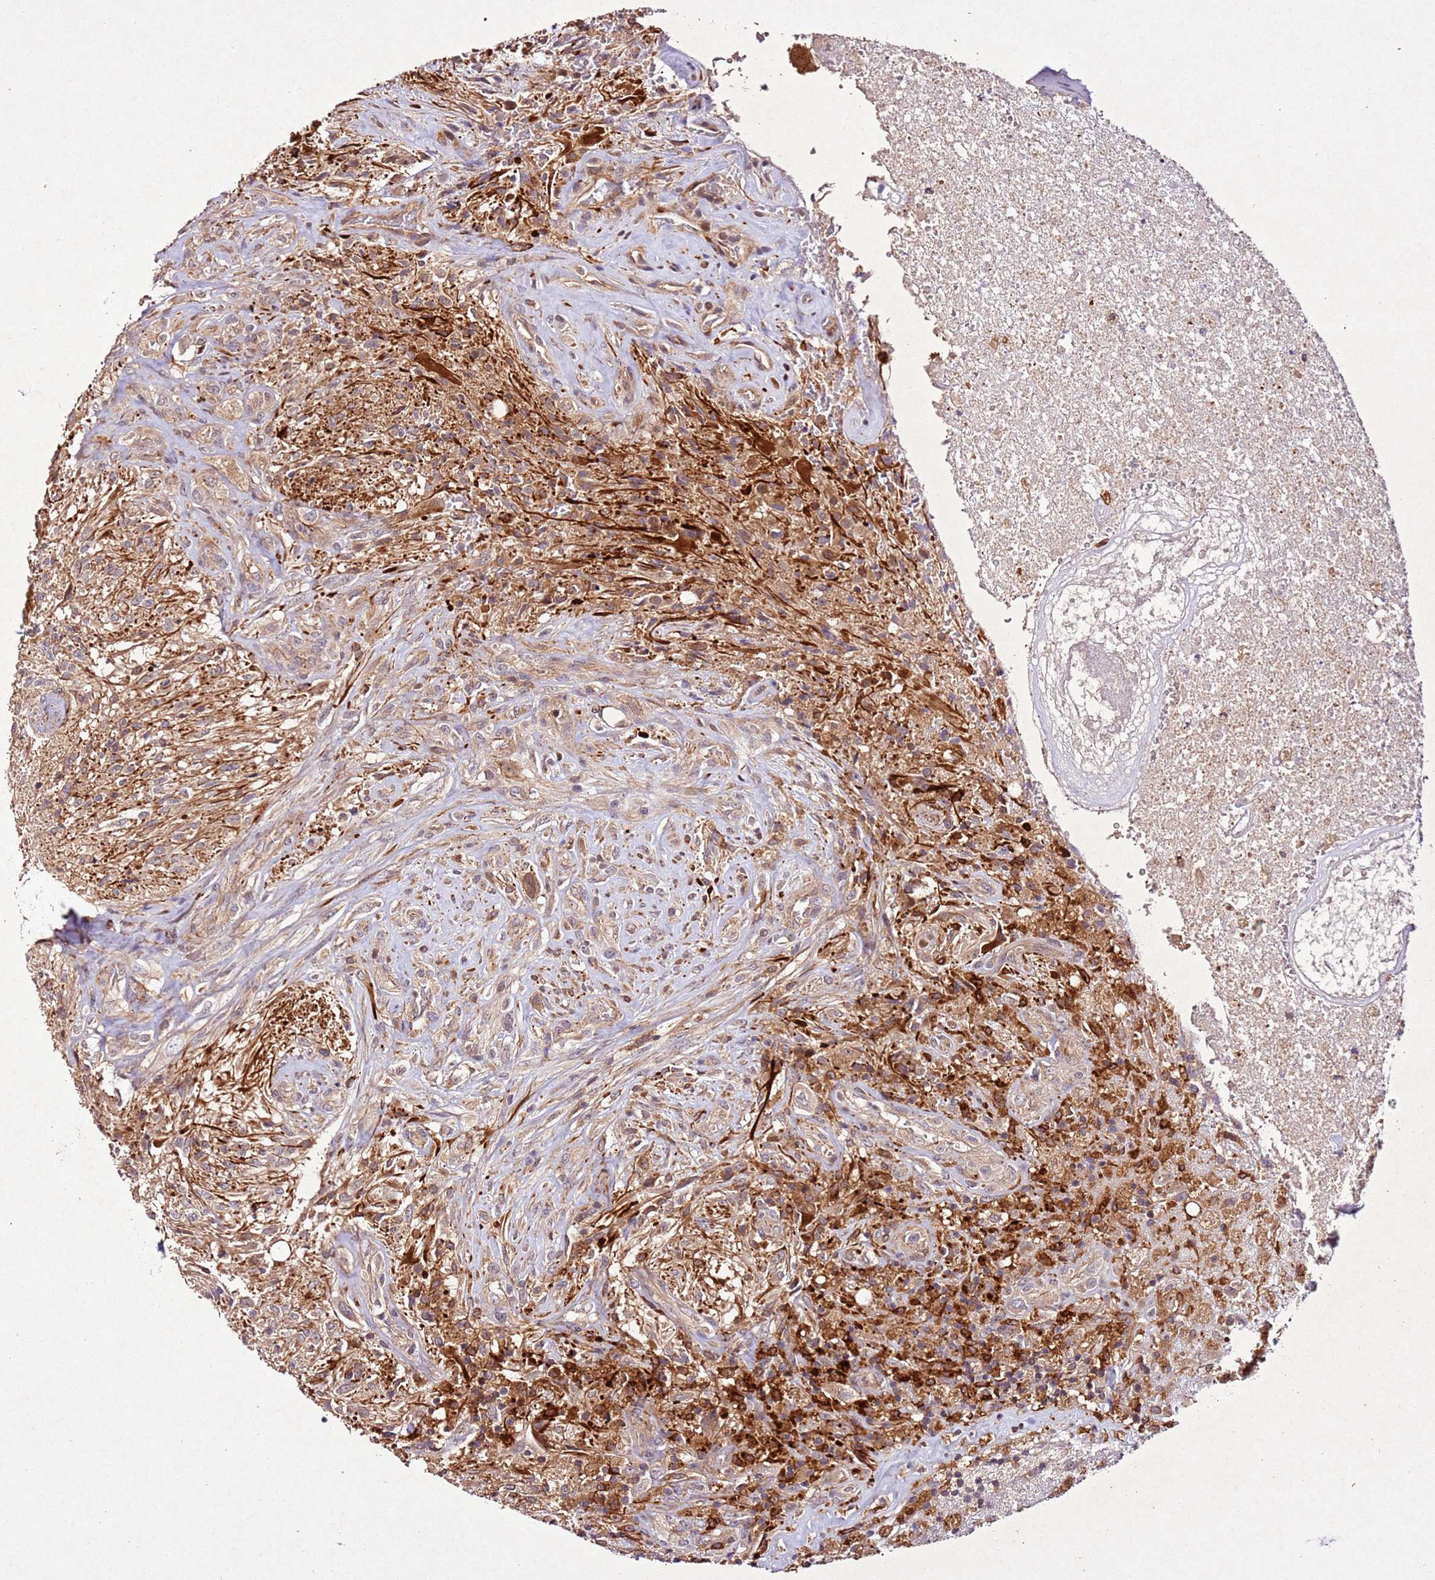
{"staining": {"intensity": "weak", "quantity": ">75%", "location": "cytoplasmic/membranous"}, "tissue": "glioma", "cell_type": "Tumor cells", "image_type": "cancer", "snomed": [{"axis": "morphology", "description": "Glioma, malignant, High grade"}, {"axis": "topography", "description": "Brain"}], "caption": "Weak cytoplasmic/membranous expression for a protein is identified in approximately >75% of tumor cells of malignant glioma (high-grade) using IHC.", "gene": "PTMA", "patient": {"sex": "male", "age": 56}}